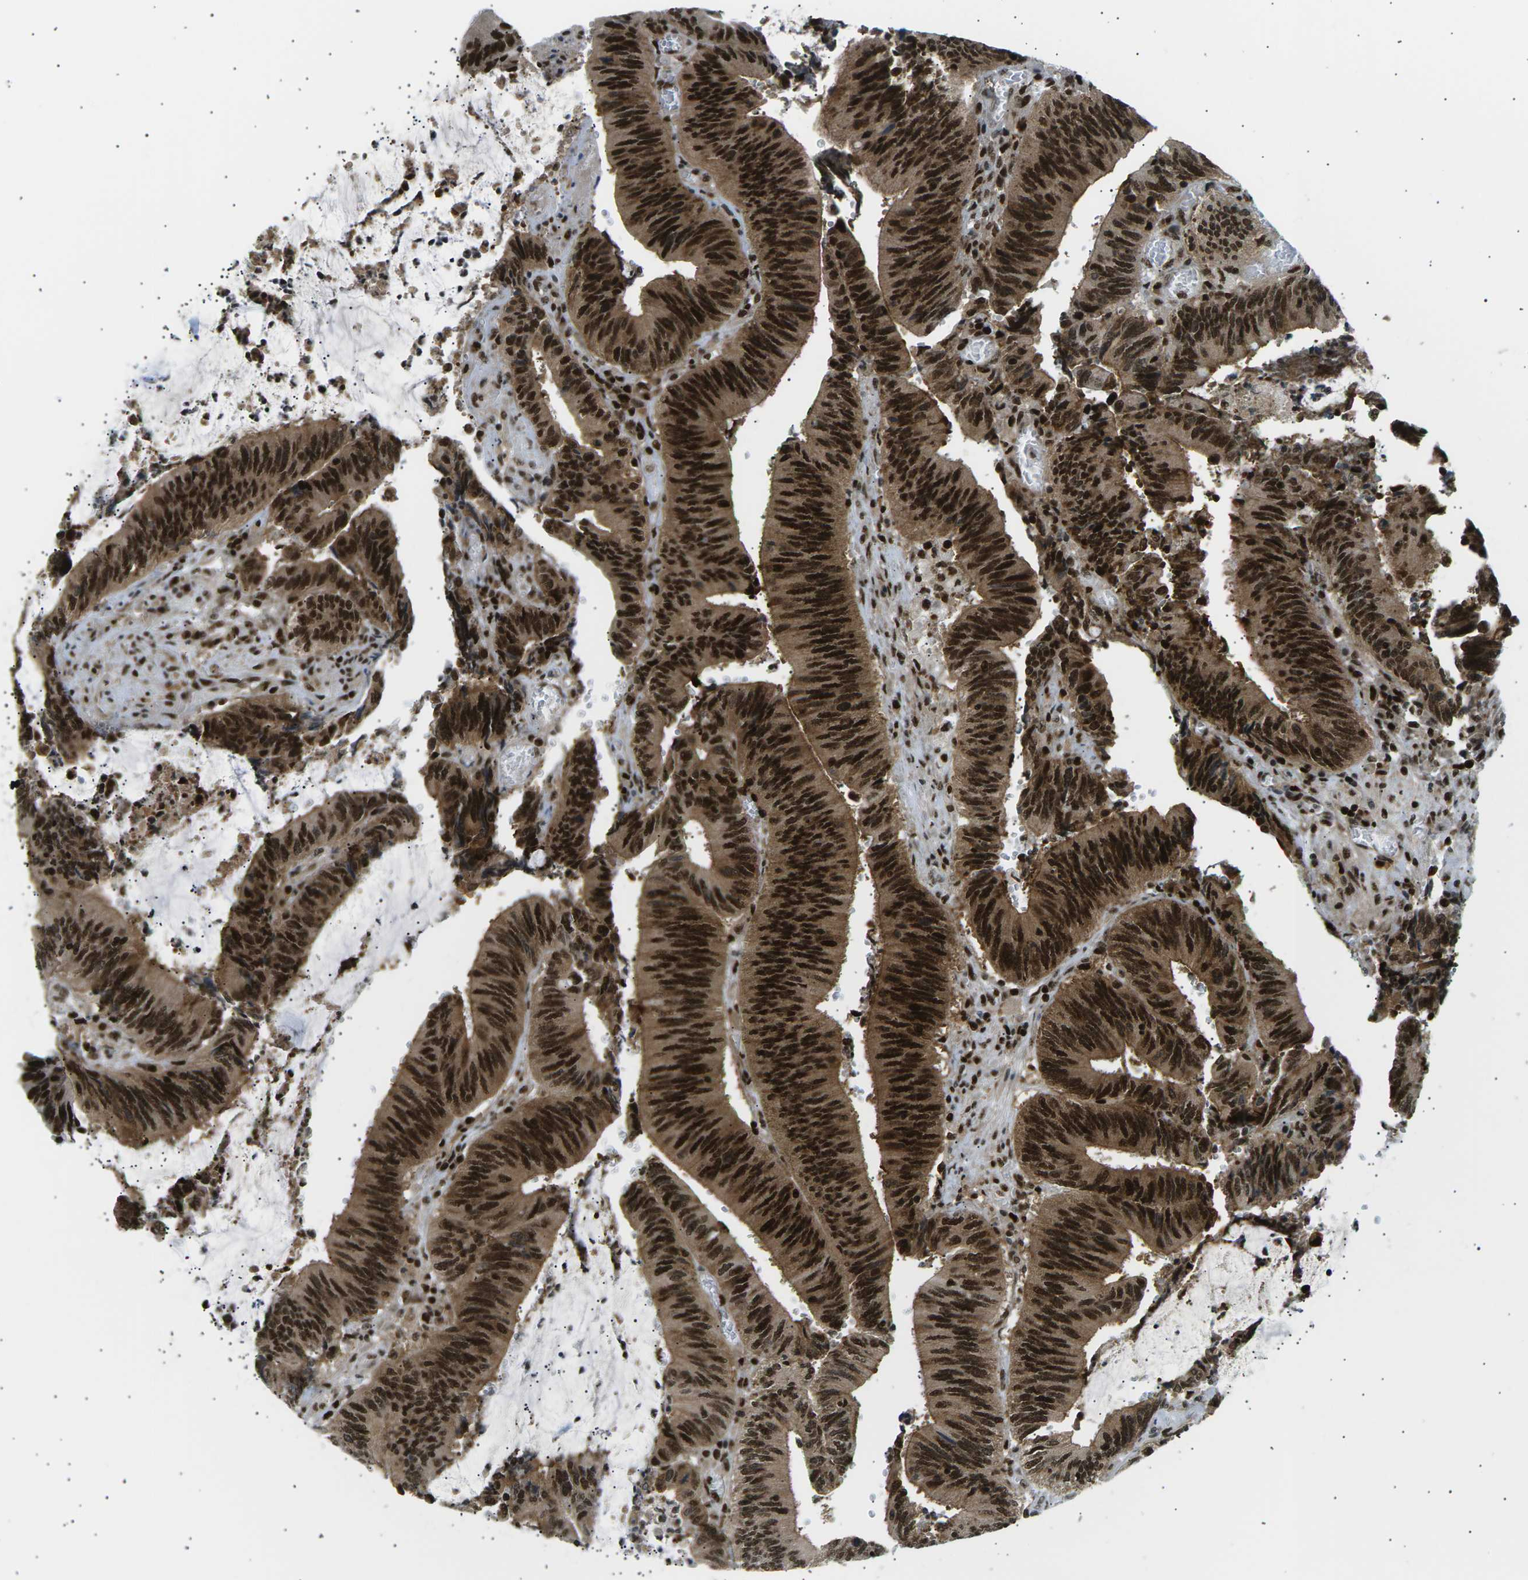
{"staining": {"intensity": "strong", "quantity": ">75%", "location": "cytoplasmic/membranous,nuclear"}, "tissue": "colorectal cancer", "cell_type": "Tumor cells", "image_type": "cancer", "snomed": [{"axis": "morphology", "description": "Normal tissue, NOS"}, {"axis": "morphology", "description": "Adenocarcinoma, NOS"}, {"axis": "topography", "description": "Rectum"}], "caption": "Approximately >75% of tumor cells in colorectal cancer display strong cytoplasmic/membranous and nuclear protein positivity as visualized by brown immunohistochemical staining.", "gene": "RPA2", "patient": {"sex": "female", "age": 66}}